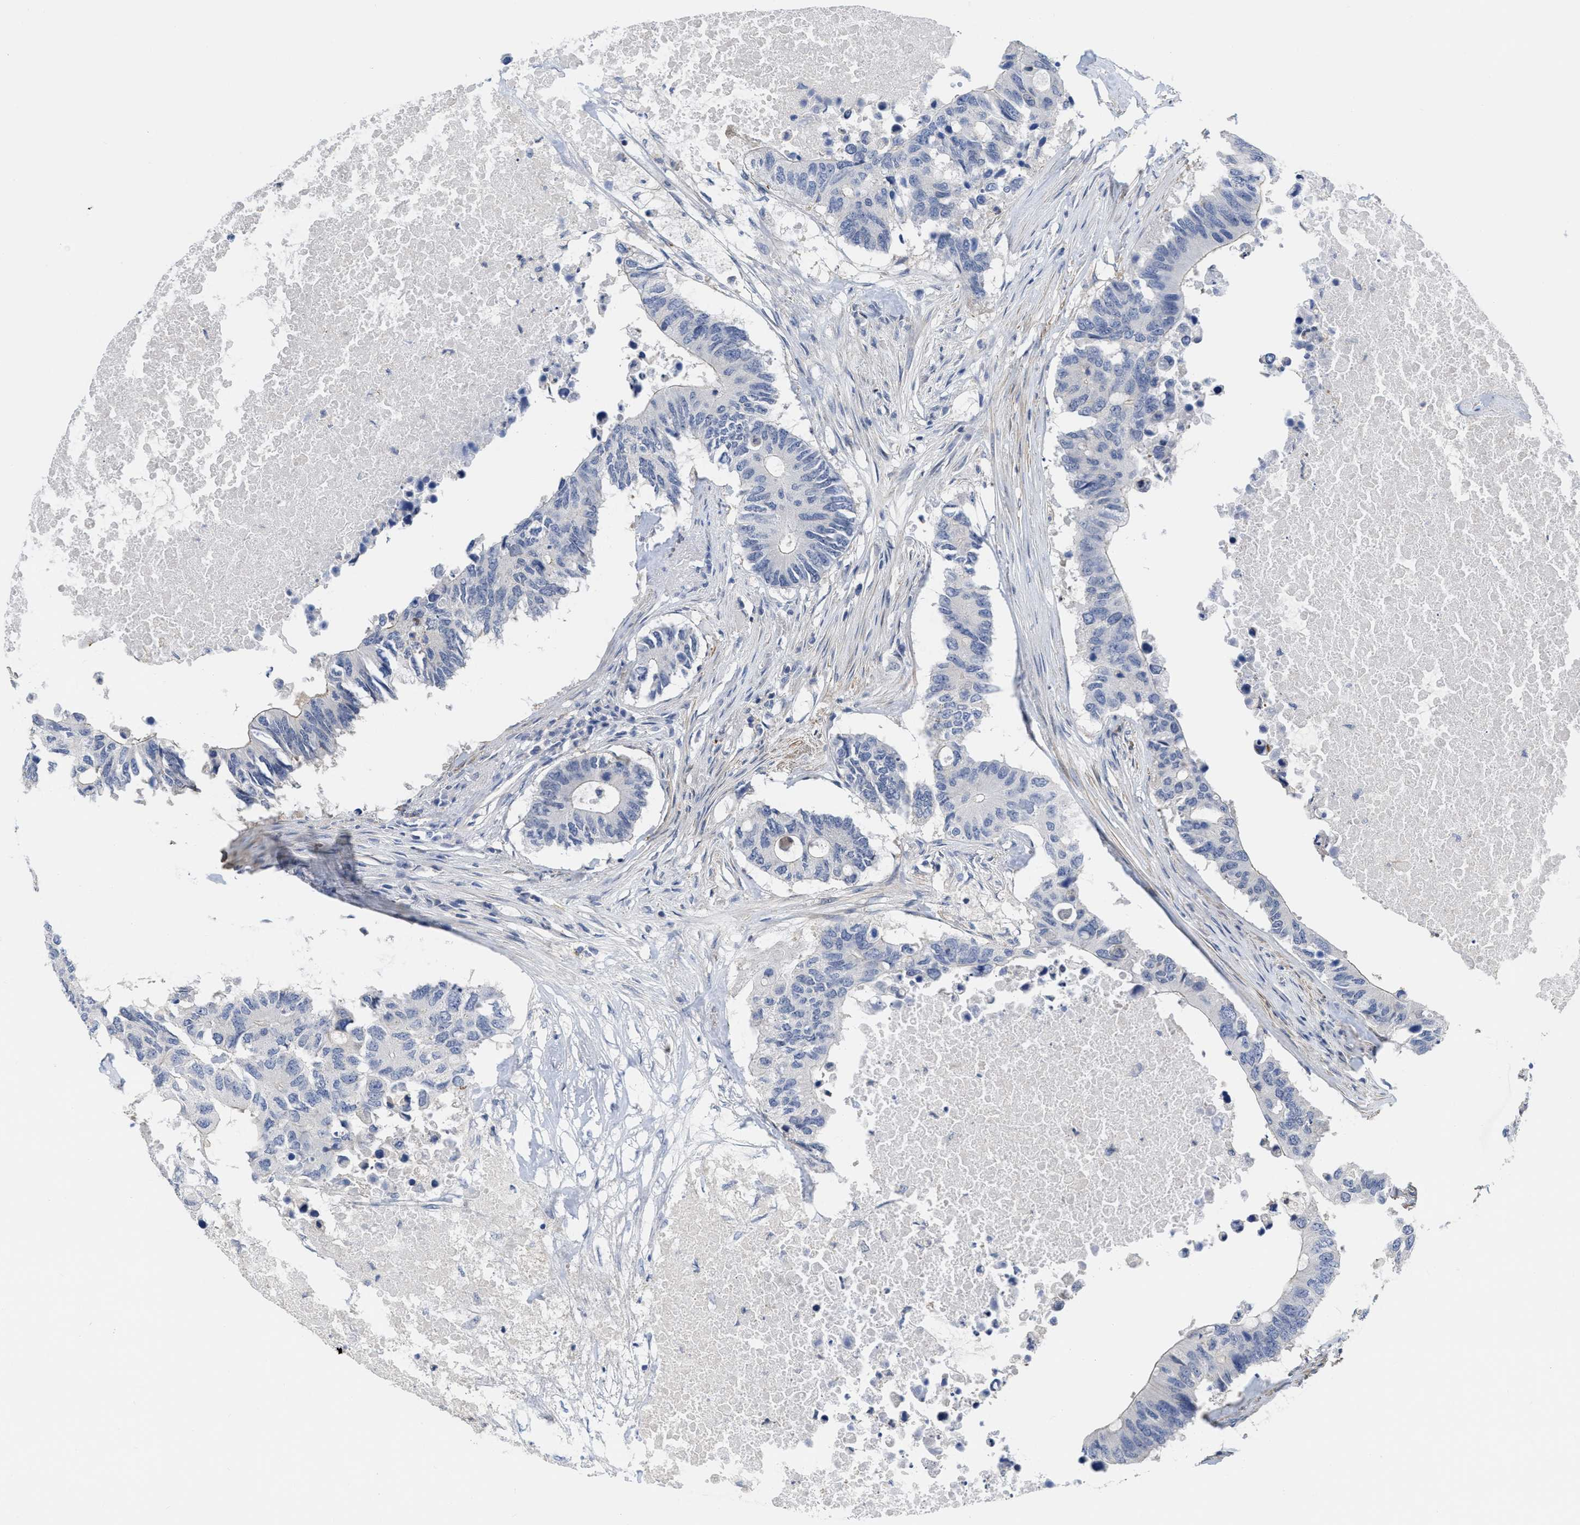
{"staining": {"intensity": "negative", "quantity": "none", "location": "none"}, "tissue": "colorectal cancer", "cell_type": "Tumor cells", "image_type": "cancer", "snomed": [{"axis": "morphology", "description": "Adenocarcinoma, NOS"}, {"axis": "topography", "description": "Colon"}], "caption": "Tumor cells are negative for protein expression in human colorectal cancer (adenocarcinoma).", "gene": "ACKR1", "patient": {"sex": "male", "age": 71}}